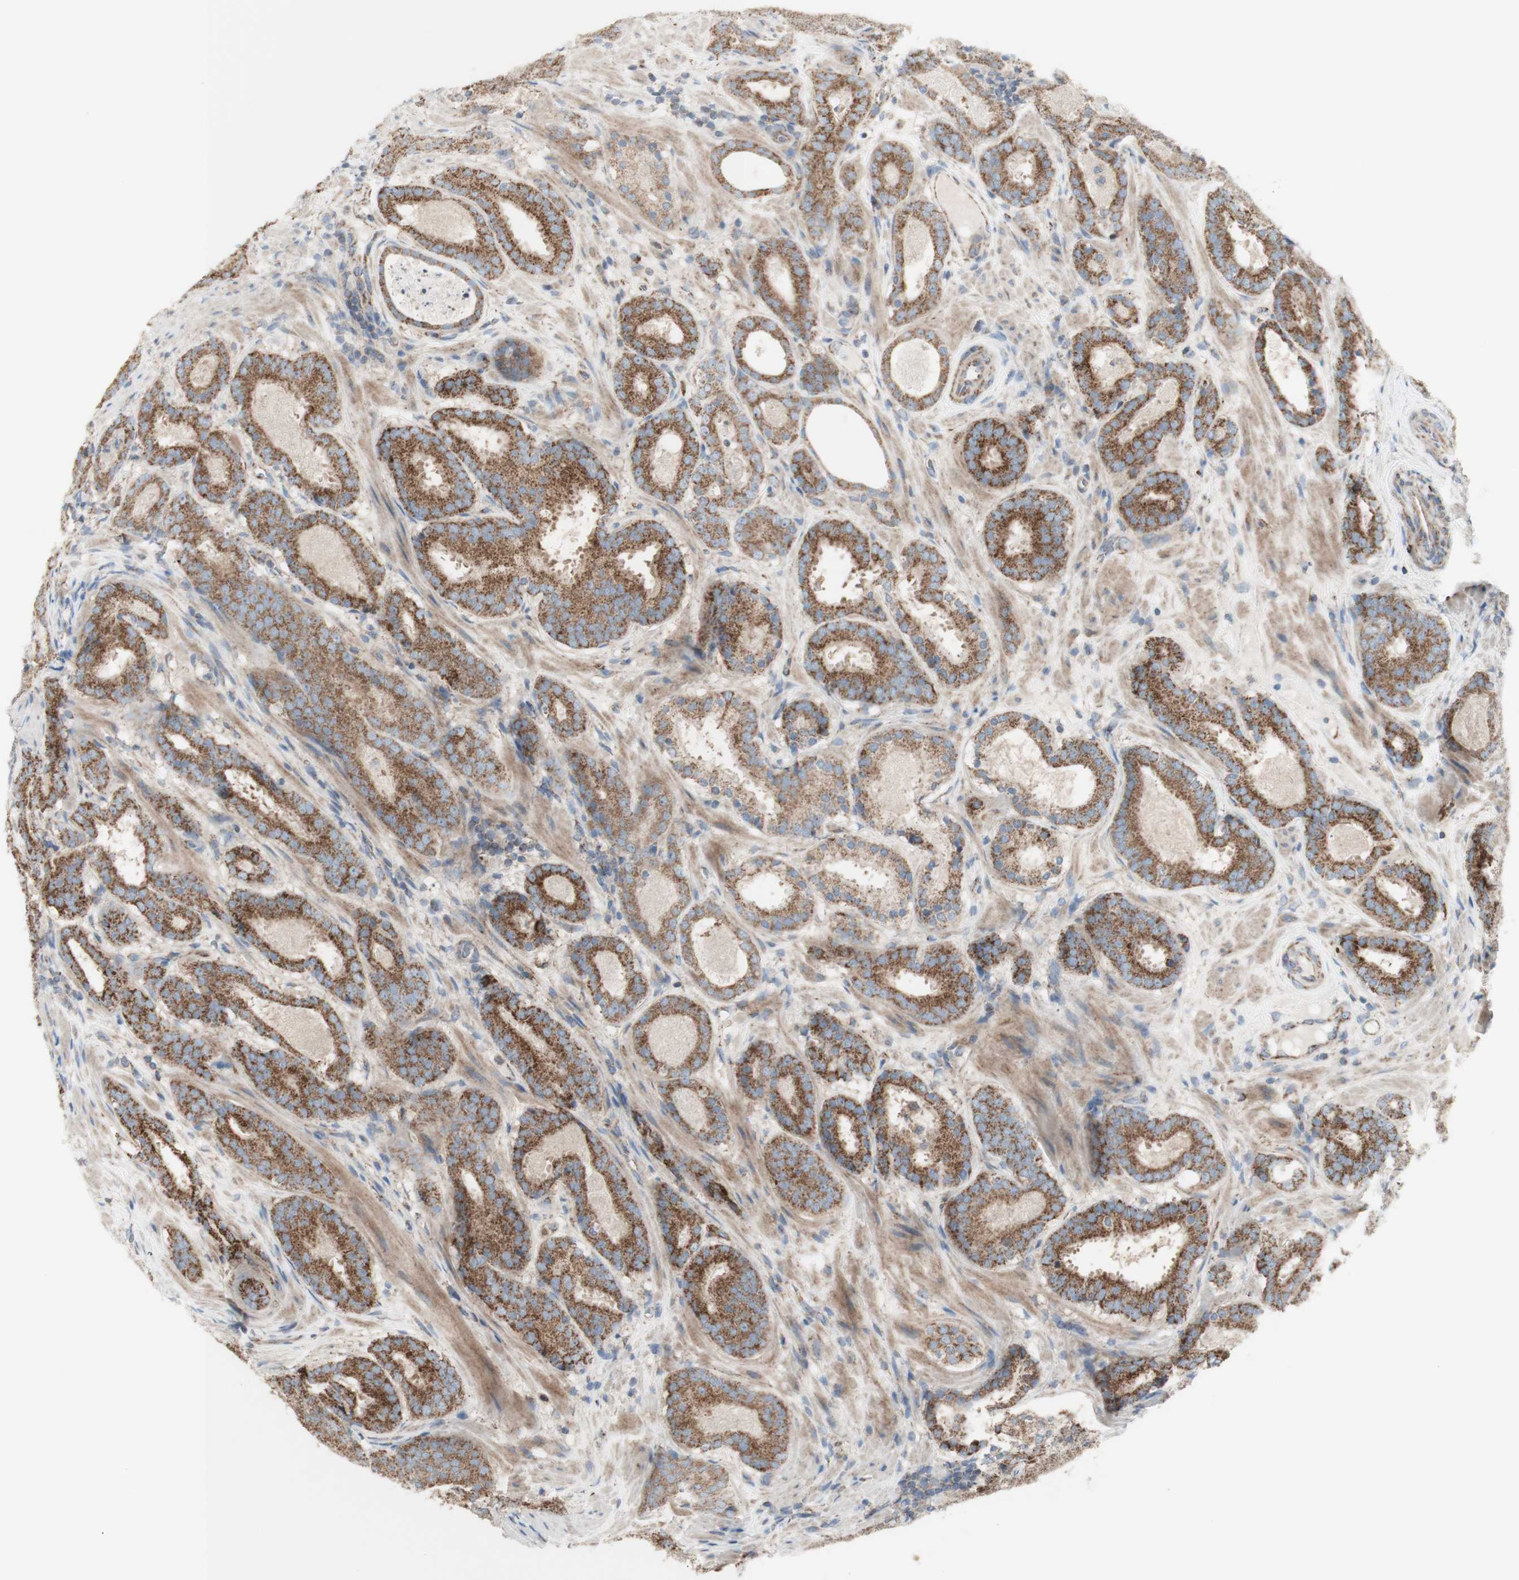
{"staining": {"intensity": "moderate", "quantity": "25%-75%", "location": "cytoplasmic/membranous"}, "tissue": "prostate cancer", "cell_type": "Tumor cells", "image_type": "cancer", "snomed": [{"axis": "morphology", "description": "Adenocarcinoma, Low grade"}, {"axis": "topography", "description": "Prostate"}], "caption": "DAB immunohistochemical staining of human prostate cancer (adenocarcinoma (low-grade)) demonstrates moderate cytoplasmic/membranous protein staining in about 25%-75% of tumor cells. (brown staining indicates protein expression, while blue staining denotes nuclei).", "gene": "C3orf52", "patient": {"sex": "male", "age": 69}}